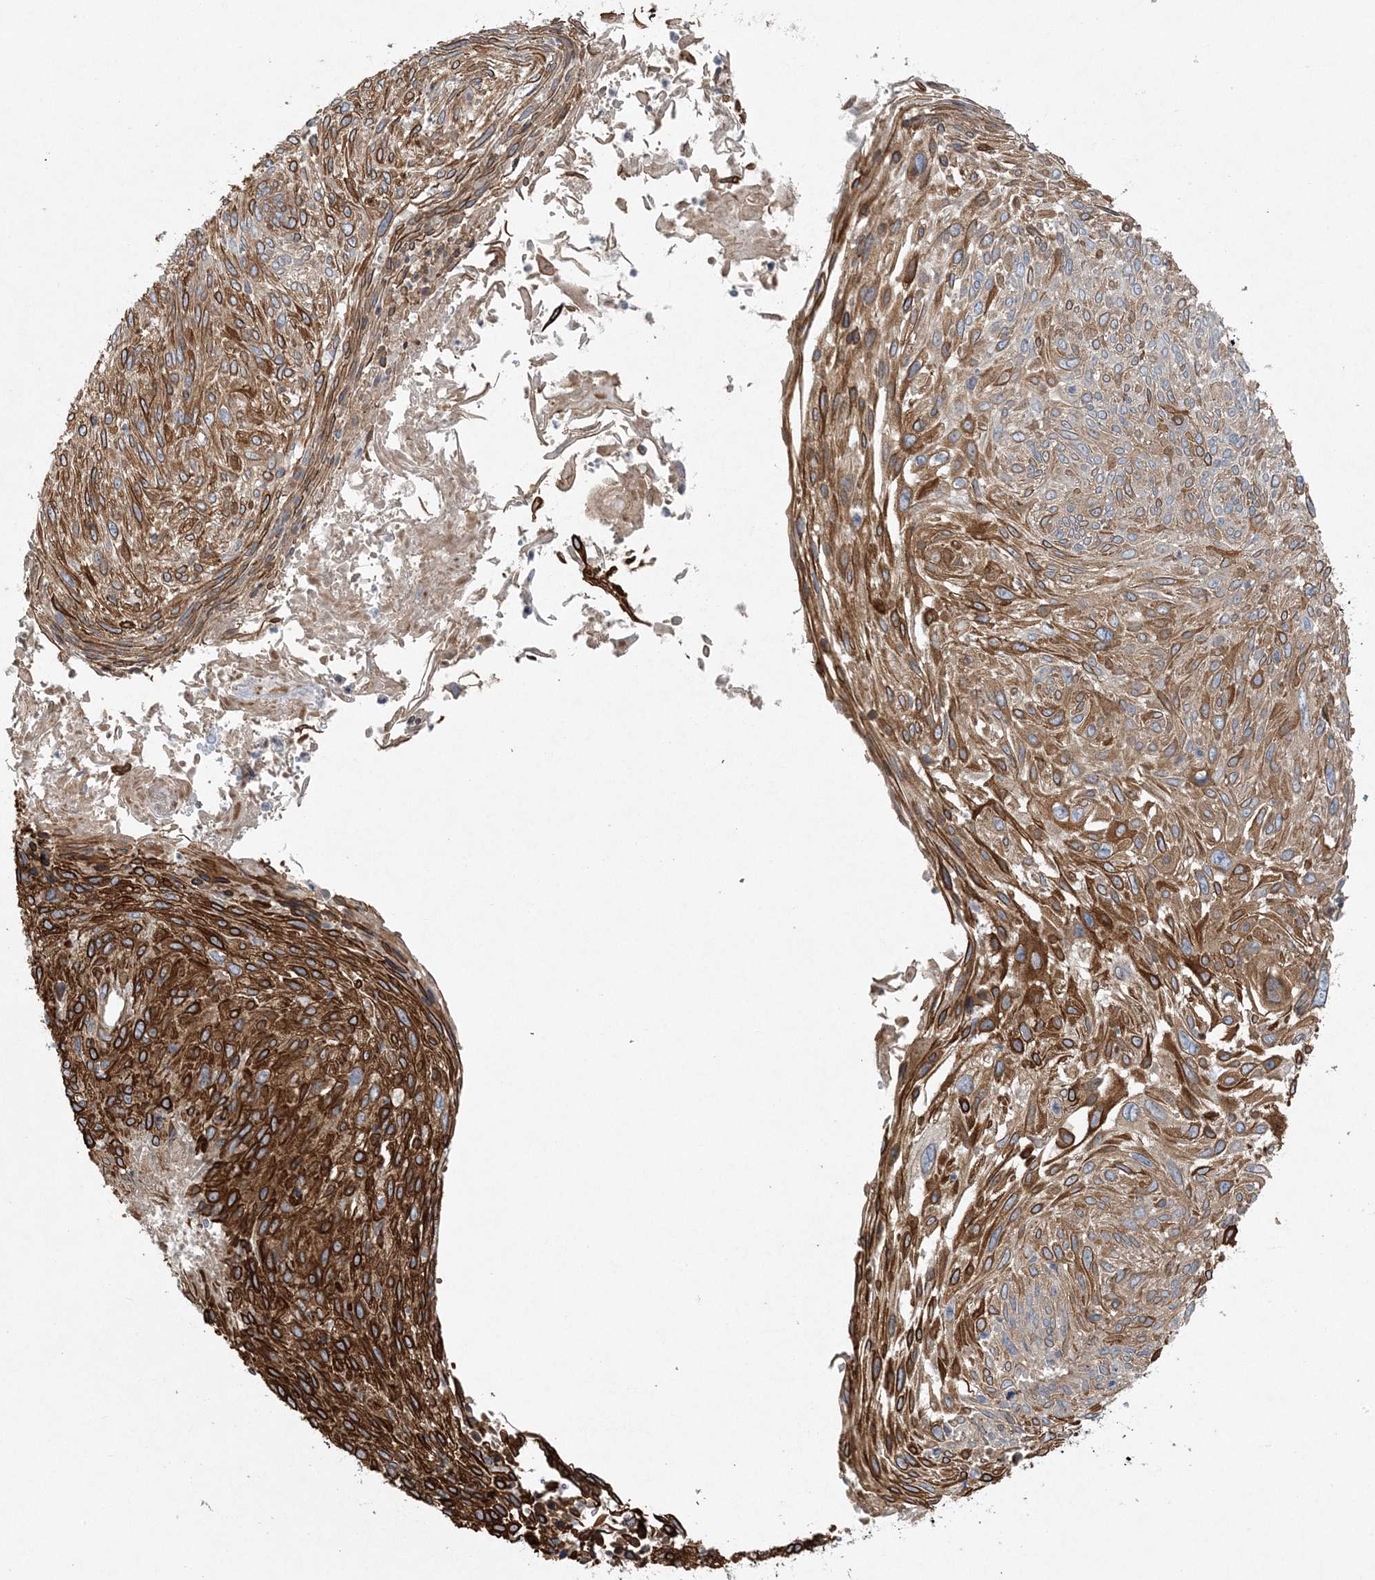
{"staining": {"intensity": "strong", "quantity": ">75%", "location": "cytoplasmic/membranous"}, "tissue": "cervical cancer", "cell_type": "Tumor cells", "image_type": "cancer", "snomed": [{"axis": "morphology", "description": "Squamous cell carcinoma, NOS"}, {"axis": "topography", "description": "Cervix"}], "caption": "An image of cervical squamous cell carcinoma stained for a protein demonstrates strong cytoplasmic/membranous brown staining in tumor cells.", "gene": "PIK3R4", "patient": {"sex": "female", "age": 51}}